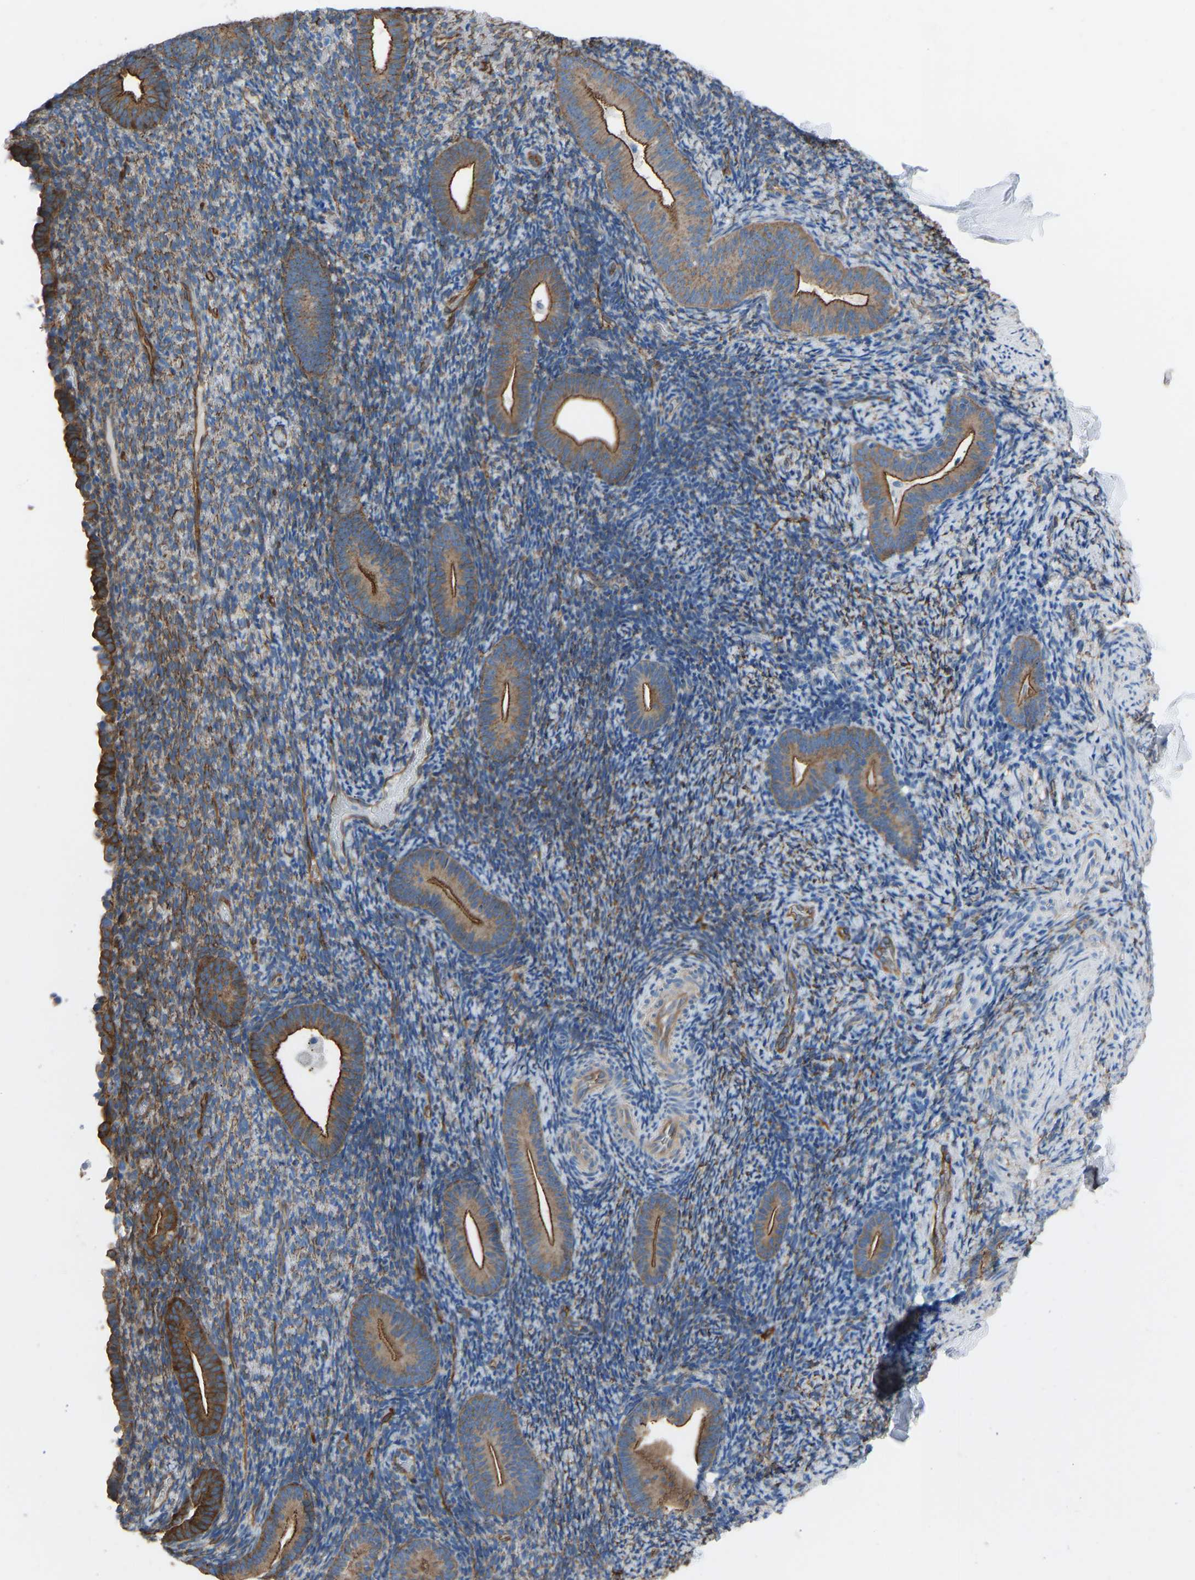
{"staining": {"intensity": "moderate", "quantity": "25%-75%", "location": "cytoplasmic/membranous"}, "tissue": "endometrium", "cell_type": "Cells in endometrial stroma", "image_type": "normal", "snomed": [{"axis": "morphology", "description": "Normal tissue, NOS"}, {"axis": "topography", "description": "Endometrium"}], "caption": "Endometrium stained for a protein (brown) reveals moderate cytoplasmic/membranous positive positivity in about 25%-75% of cells in endometrial stroma.", "gene": "MYH10", "patient": {"sex": "female", "age": 51}}